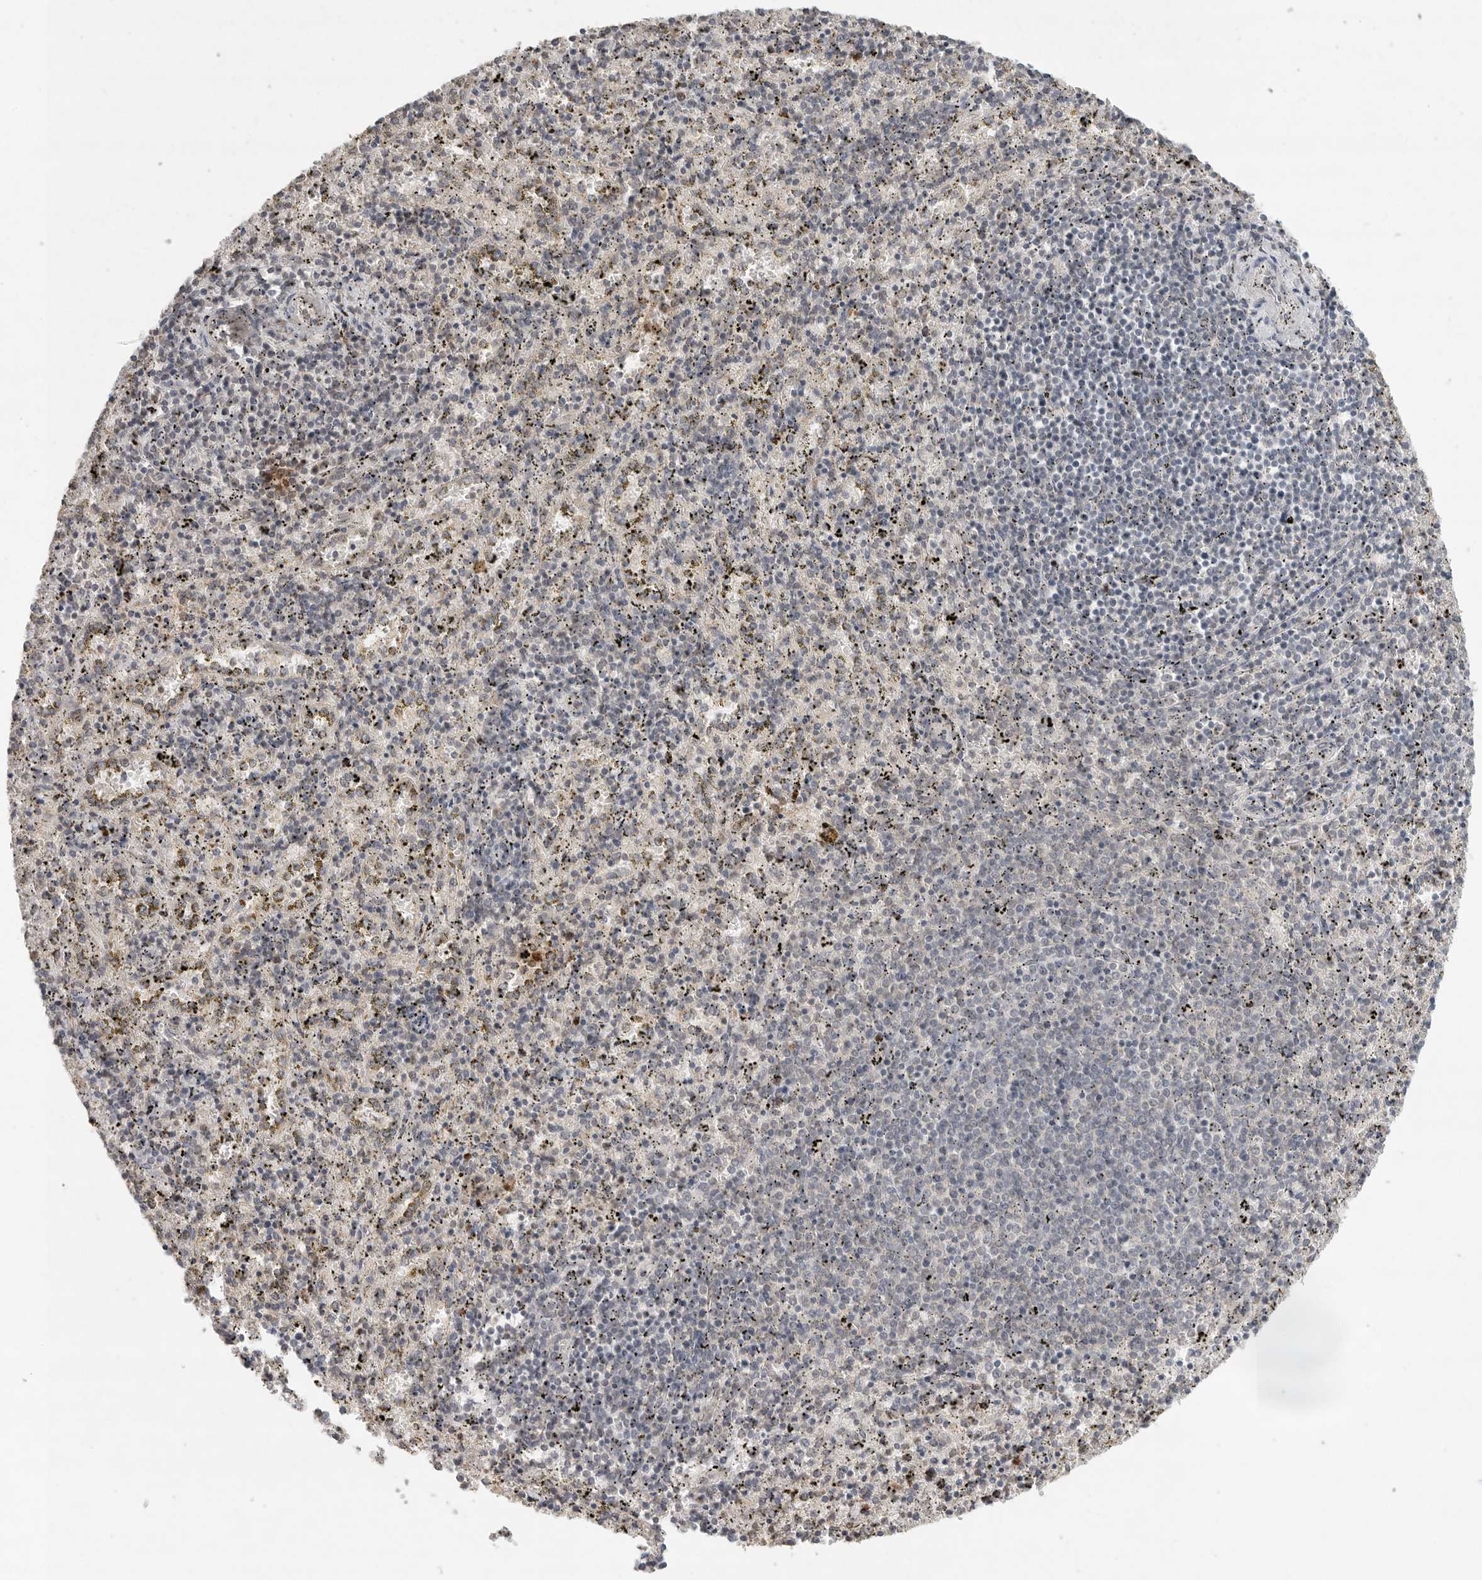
{"staining": {"intensity": "negative", "quantity": "none", "location": "none"}, "tissue": "spleen", "cell_type": "Cells in red pulp", "image_type": "normal", "snomed": [{"axis": "morphology", "description": "Normal tissue, NOS"}, {"axis": "topography", "description": "Spleen"}], "caption": "High power microscopy photomicrograph of an immunohistochemistry micrograph of unremarkable spleen, revealing no significant staining in cells in red pulp.", "gene": "KLK5", "patient": {"sex": "male", "age": 11}}